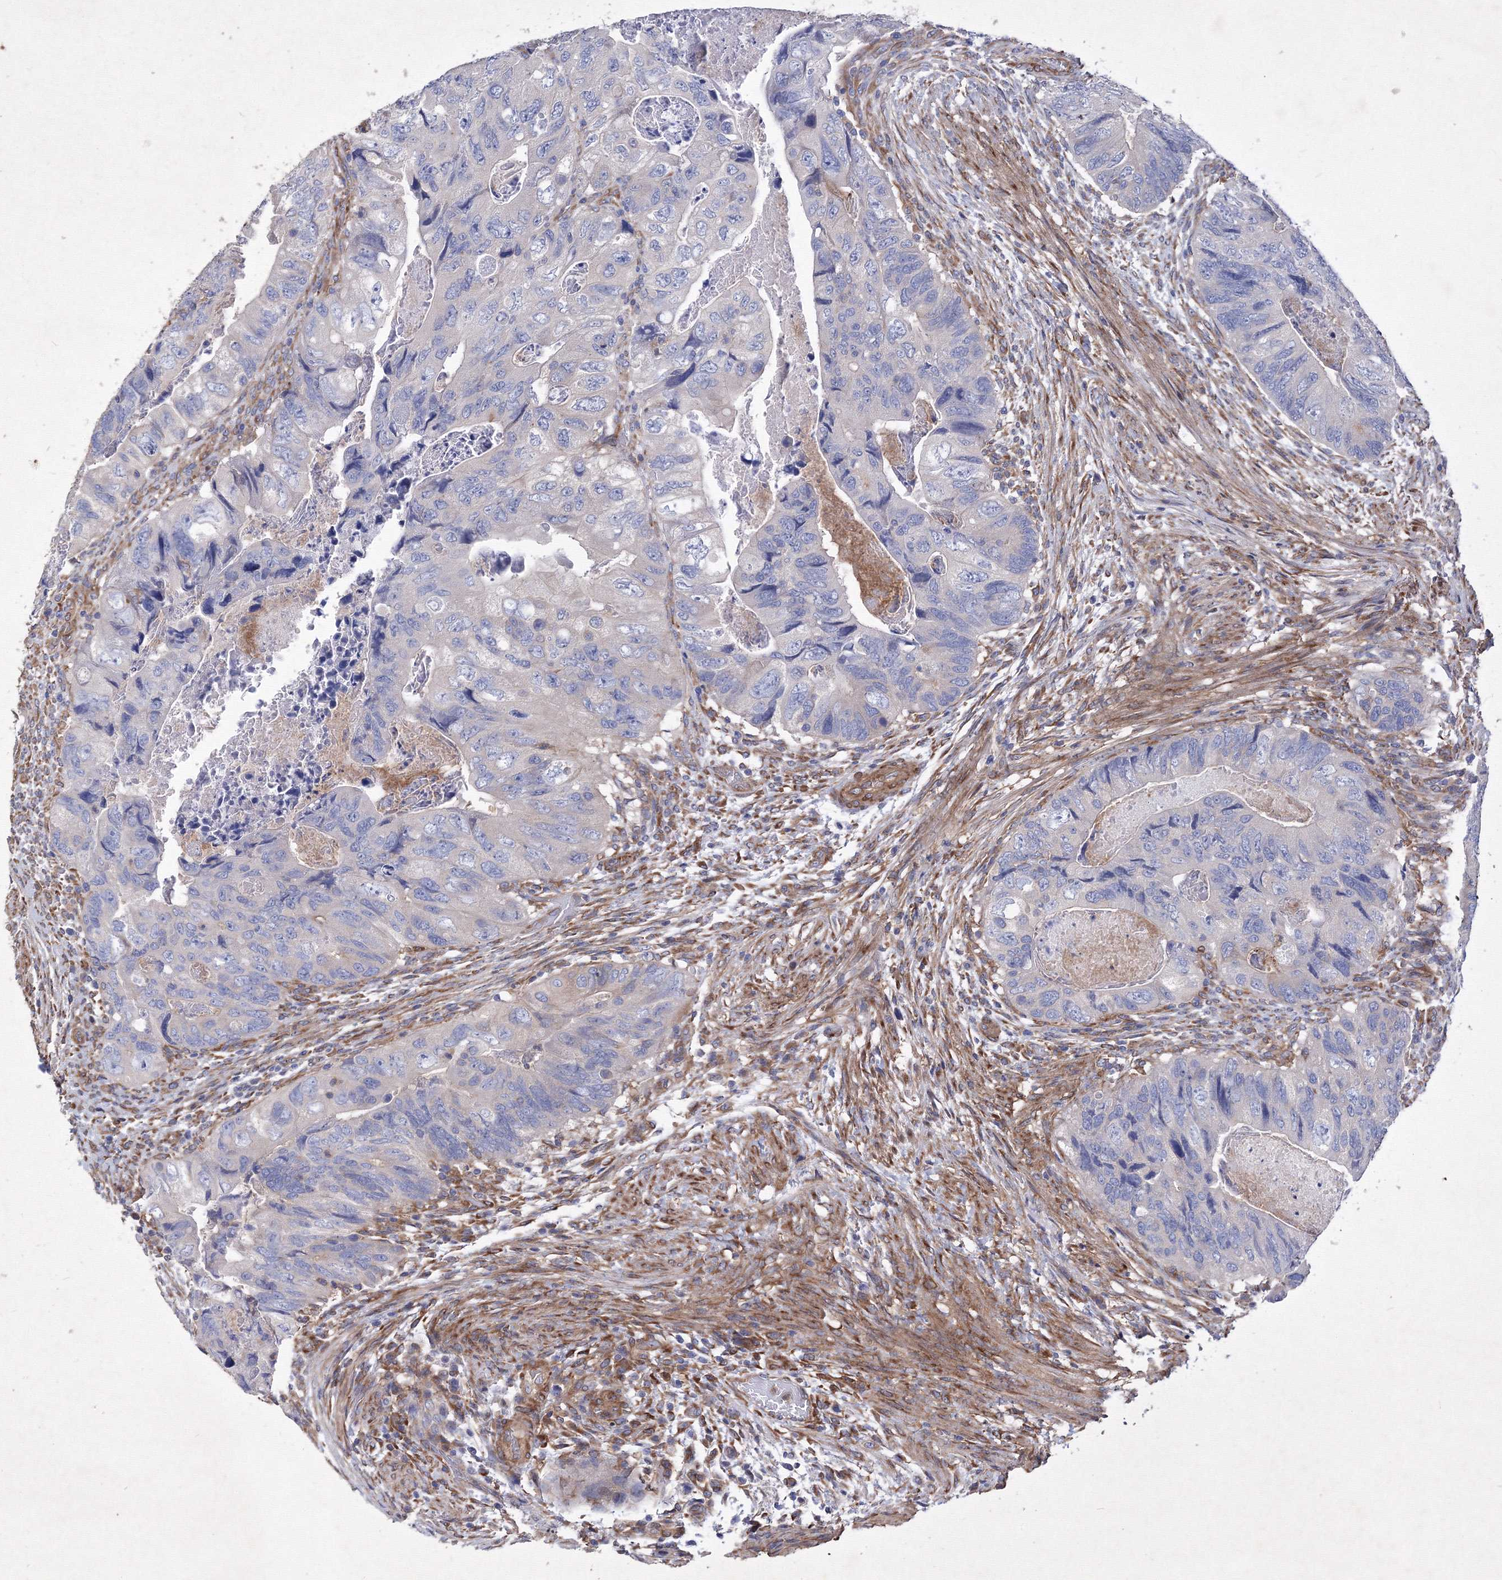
{"staining": {"intensity": "negative", "quantity": "none", "location": "none"}, "tissue": "colorectal cancer", "cell_type": "Tumor cells", "image_type": "cancer", "snomed": [{"axis": "morphology", "description": "Adenocarcinoma, NOS"}, {"axis": "topography", "description": "Rectum"}], "caption": "Immunohistochemistry of colorectal cancer (adenocarcinoma) exhibits no staining in tumor cells.", "gene": "SNX18", "patient": {"sex": "male", "age": 63}}